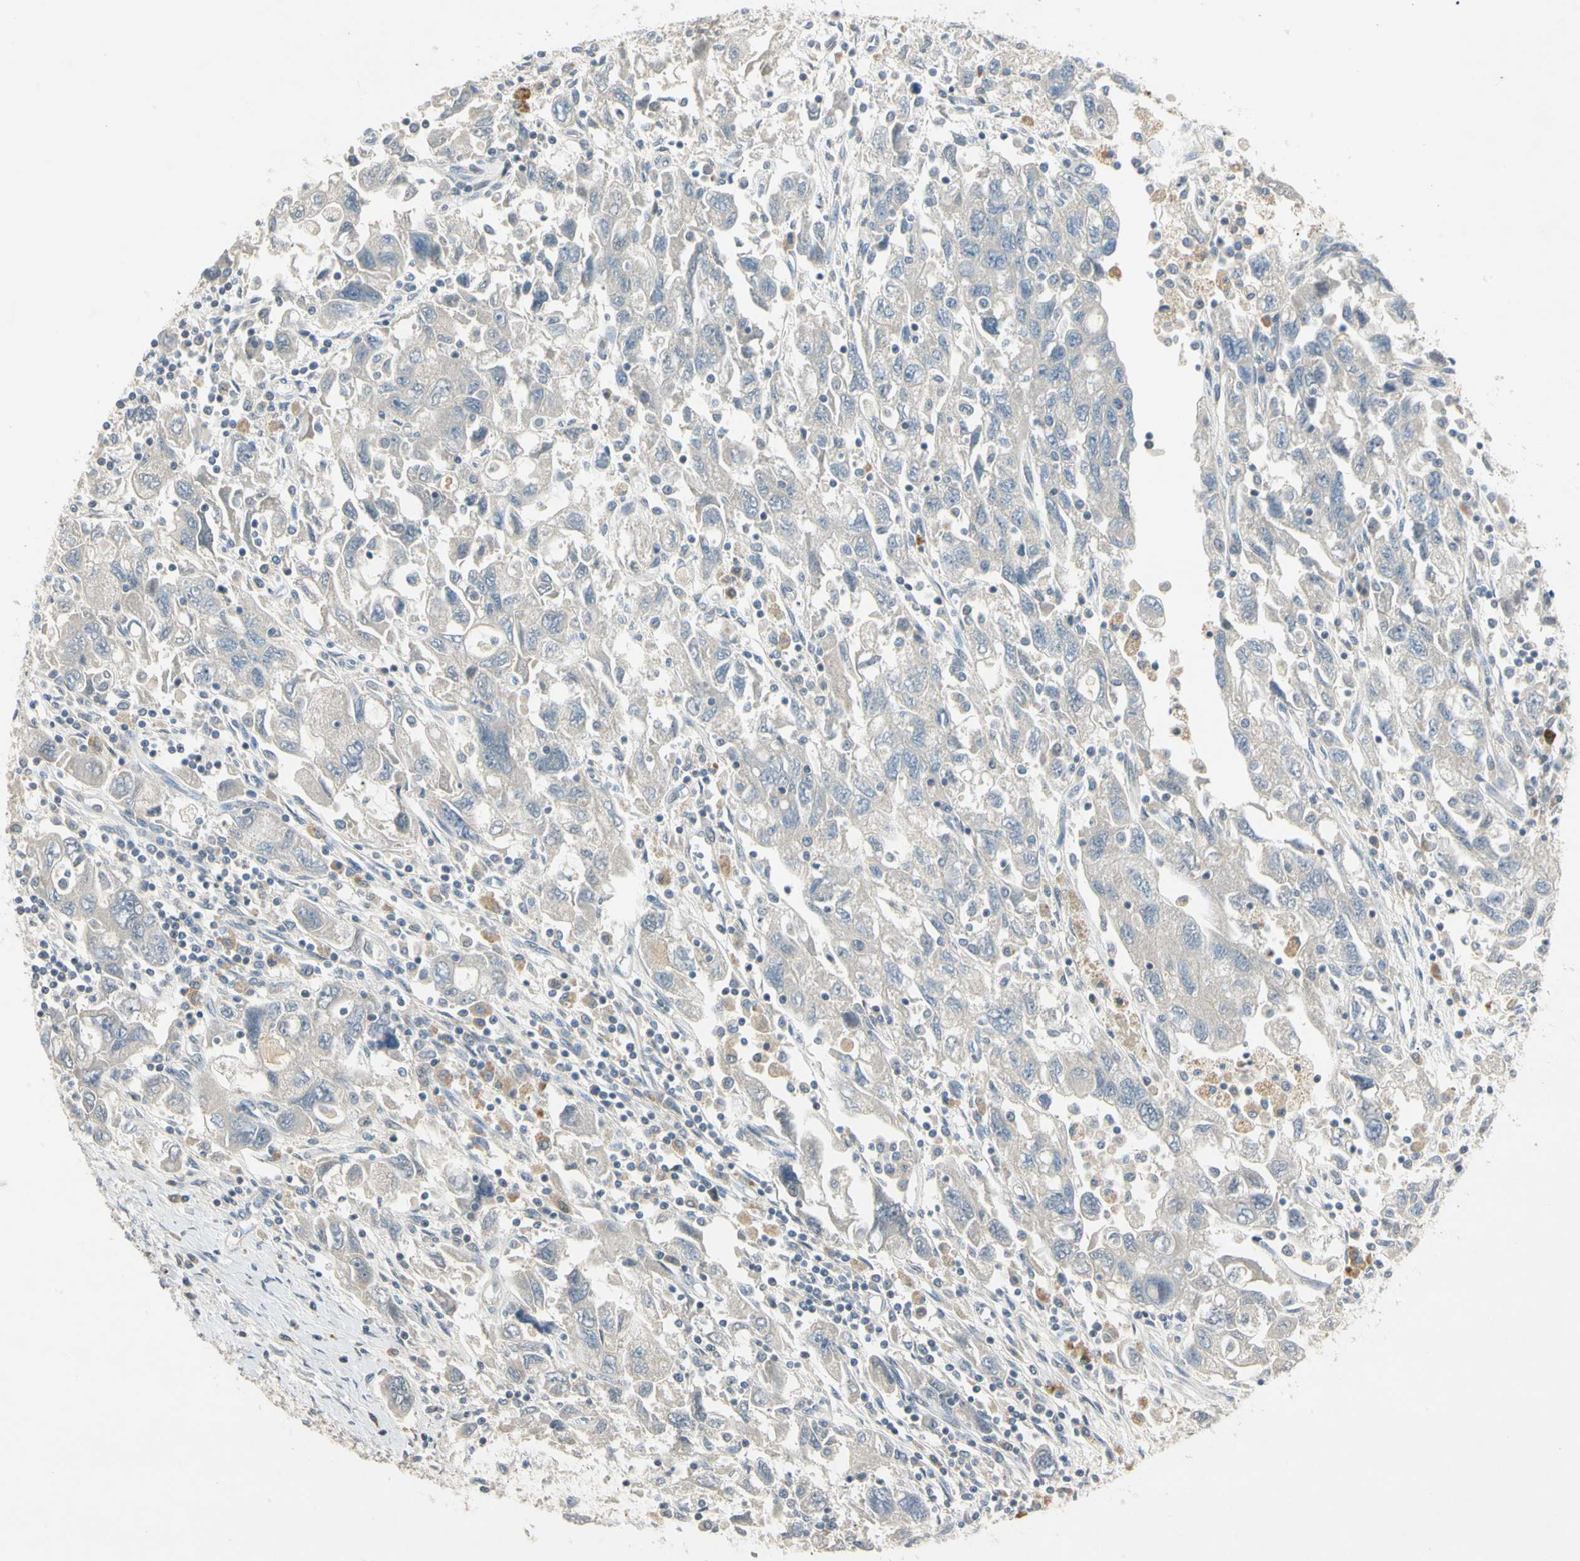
{"staining": {"intensity": "negative", "quantity": "none", "location": "none"}, "tissue": "ovarian cancer", "cell_type": "Tumor cells", "image_type": "cancer", "snomed": [{"axis": "morphology", "description": "Carcinoma, NOS"}, {"axis": "morphology", "description": "Cystadenocarcinoma, serous, NOS"}, {"axis": "topography", "description": "Ovary"}], "caption": "This is a histopathology image of immunohistochemistry (IHC) staining of ovarian cancer, which shows no positivity in tumor cells. (Stains: DAB immunohistochemistry (IHC) with hematoxylin counter stain, Microscopy: brightfield microscopy at high magnification).", "gene": "PRSS21", "patient": {"sex": "female", "age": 69}}